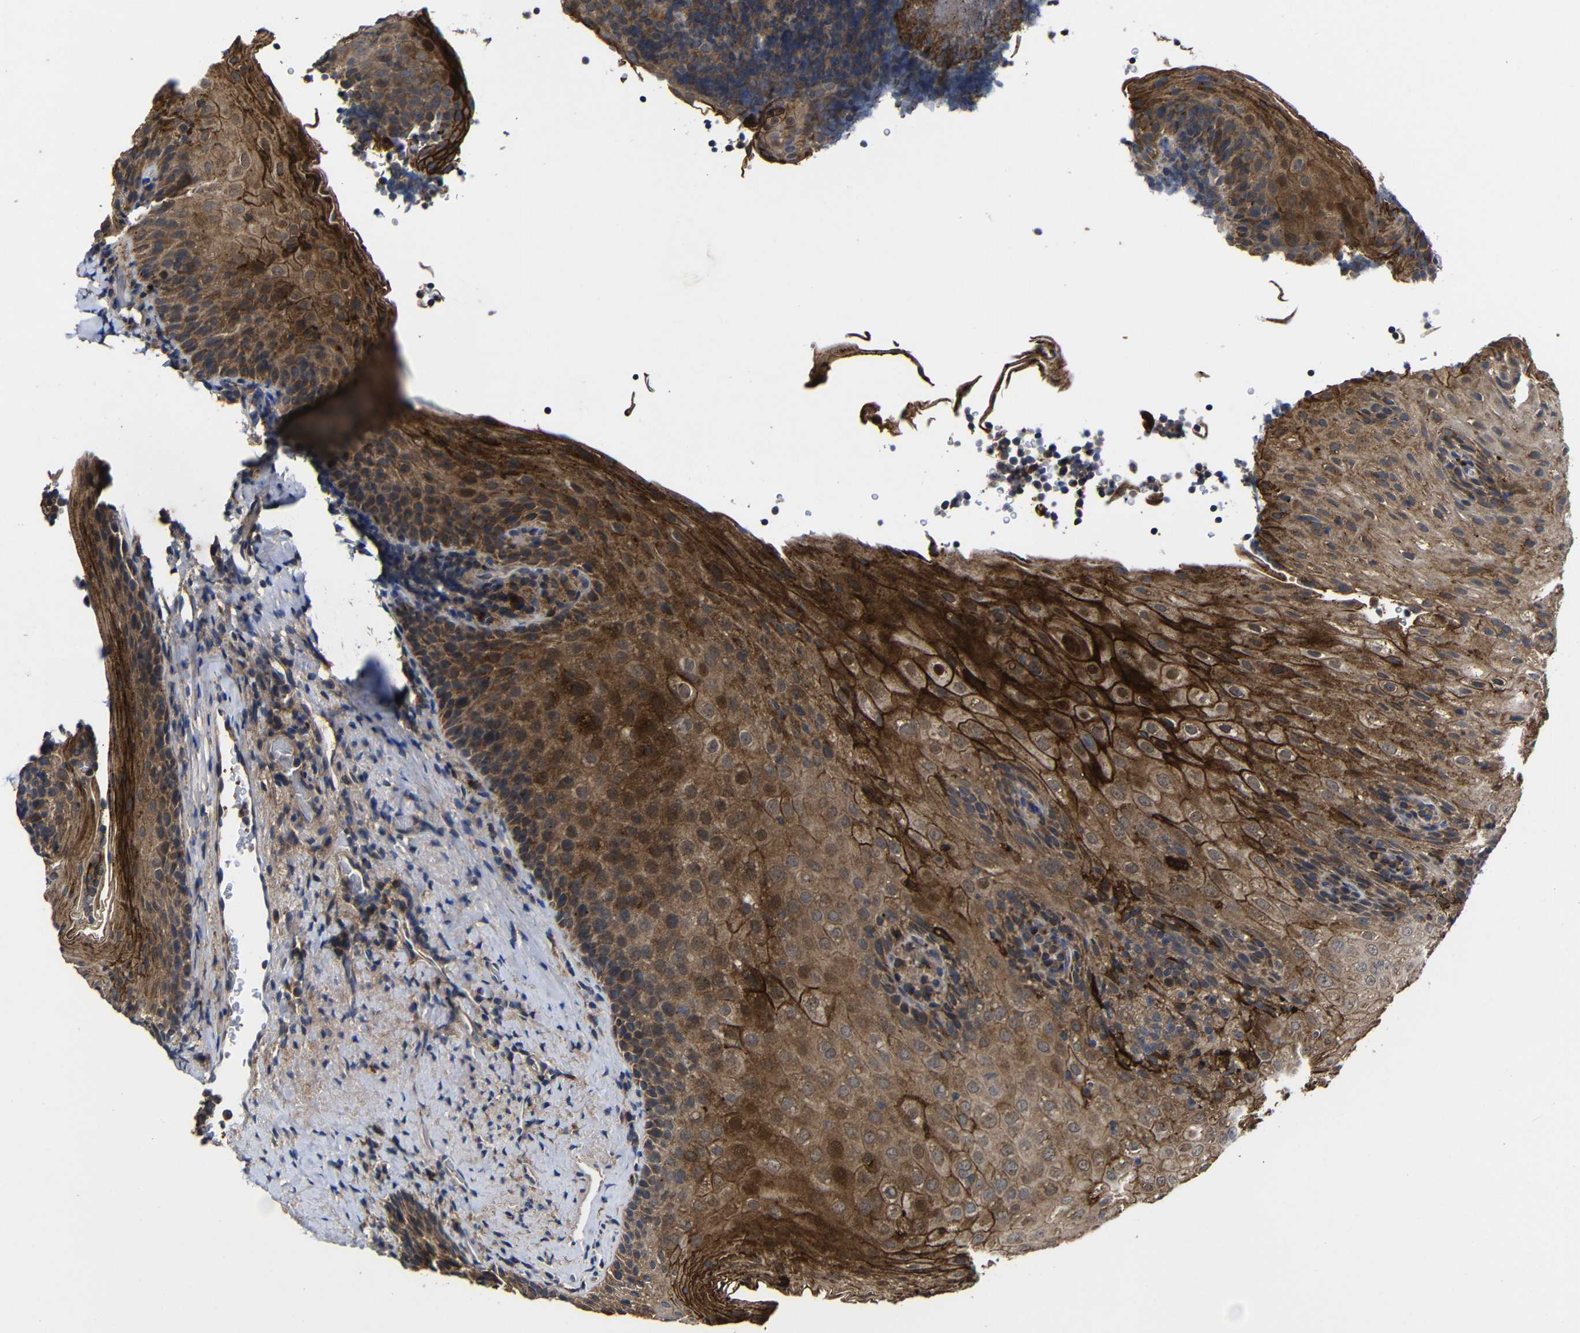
{"staining": {"intensity": "weak", "quantity": ">75%", "location": "cytoplasmic/membranous"}, "tissue": "tonsil", "cell_type": "Germinal center cells", "image_type": "normal", "snomed": [{"axis": "morphology", "description": "Normal tissue, NOS"}, {"axis": "topography", "description": "Tonsil"}], "caption": "This is an image of IHC staining of unremarkable tonsil, which shows weak expression in the cytoplasmic/membranous of germinal center cells.", "gene": "LPAR5", "patient": {"sex": "male", "age": 37}}